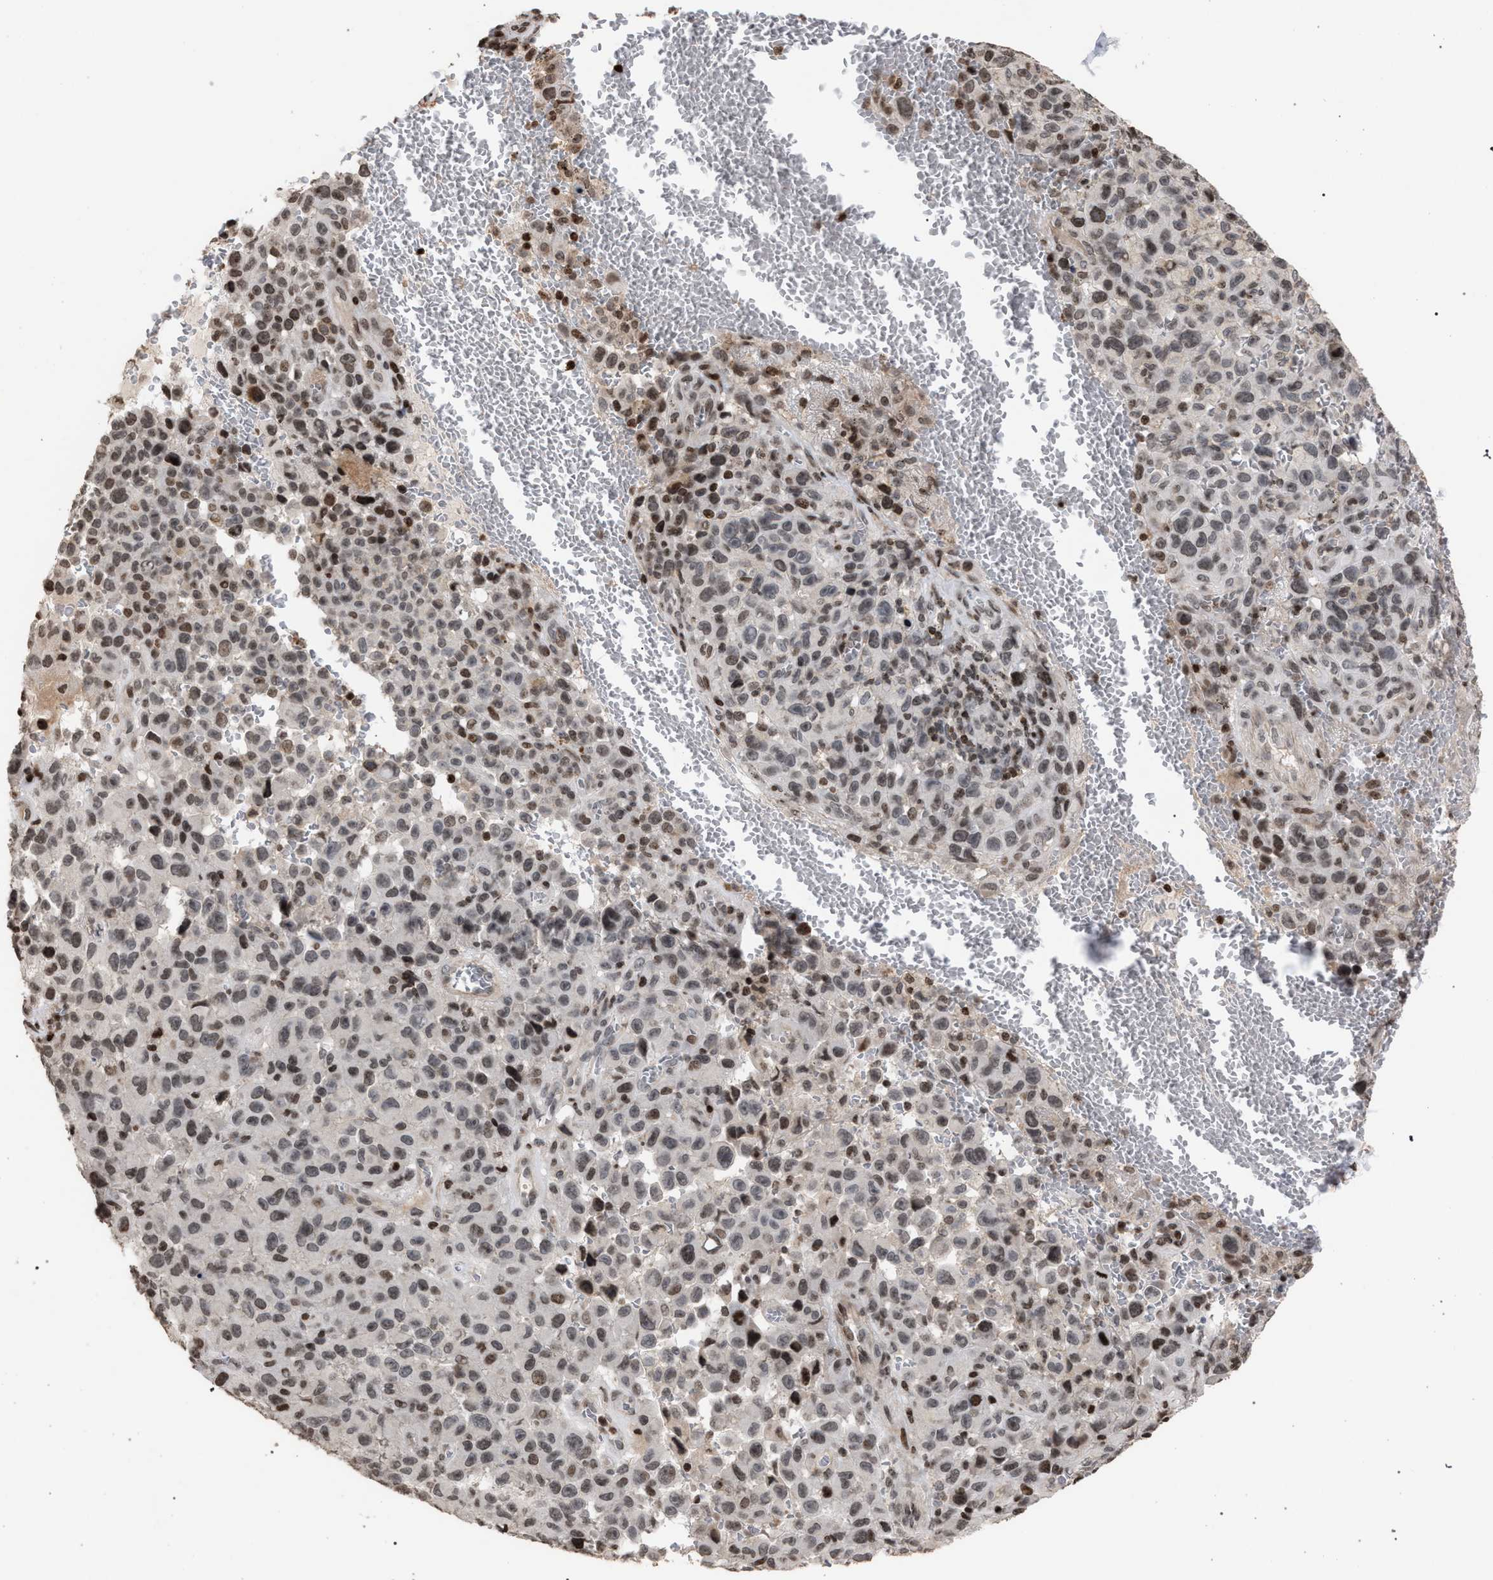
{"staining": {"intensity": "weak", "quantity": ">75%", "location": "nuclear"}, "tissue": "melanoma", "cell_type": "Tumor cells", "image_type": "cancer", "snomed": [{"axis": "morphology", "description": "Malignant melanoma, NOS"}, {"axis": "topography", "description": "Skin"}], "caption": "High-power microscopy captured an IHC histopathology image of melanoma, revealing weak nuclear staining in about >75% of tumor cells.", "gene": "FOXD3", "patient": {"sex": "female", "age": 82}}